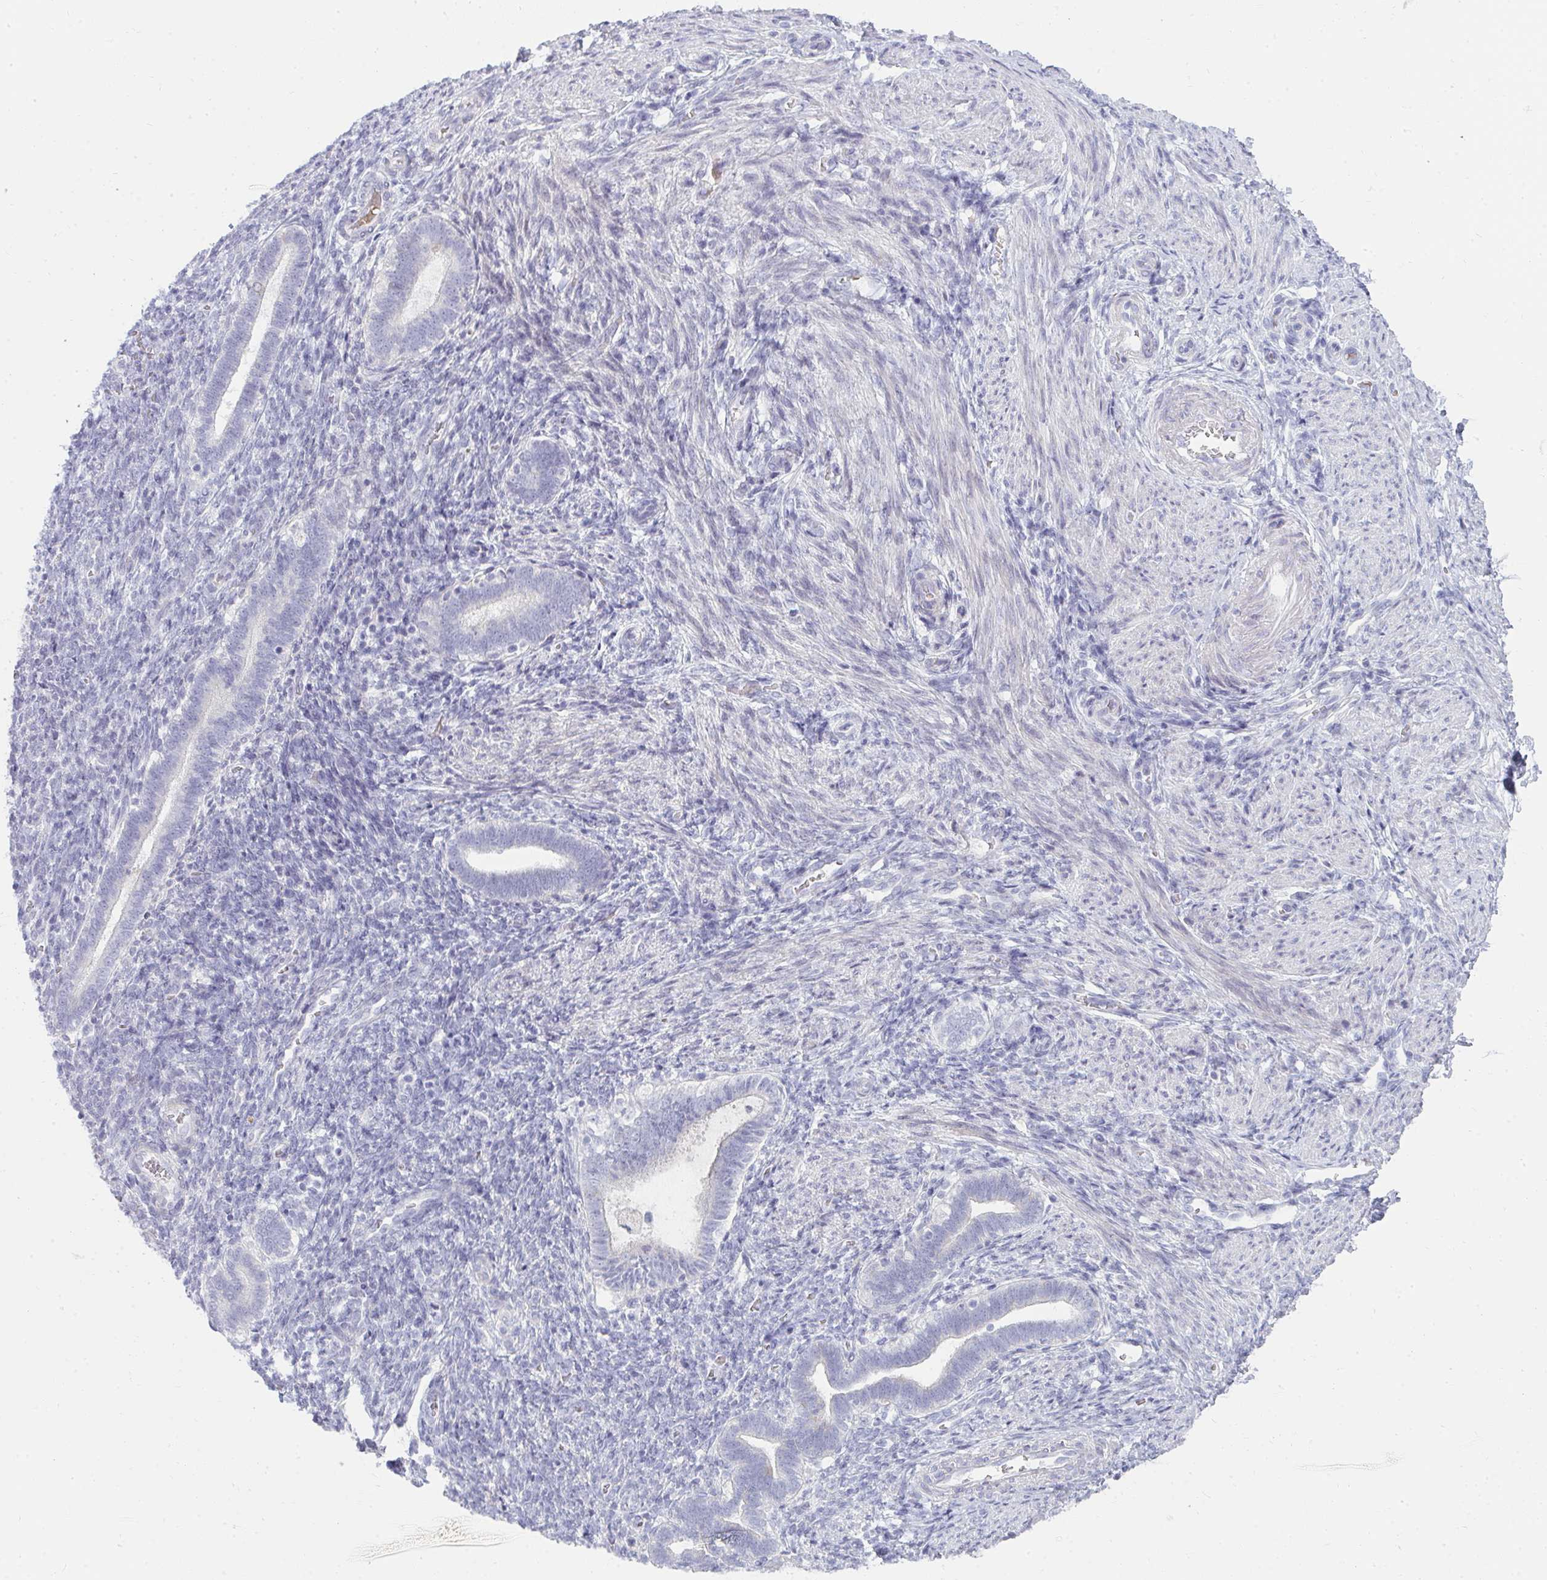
{"staining": {"intensity": "negative", "quantity": "none", "location": "none"}, "tissue": "endometrium", "cell_type": "Cells in endometrial stroma", "image_type": "normal", "snomed": [{"axis": "morphology", "description": "Normal tissue, NOS"}, {"axis": "topography", "description": "Endometrium"}], "caption": "The immunohistochemistry (IHC) histopathology image has no significant staining in cells in endometrial stroma of endometrium. Brightfield microscopy of immunohistochemistry stained with DAB (brown) and hematoxylin (blue), captured at high magnification.", "gene": "SHB", "patient": {"sex": "female", "age": 34}}